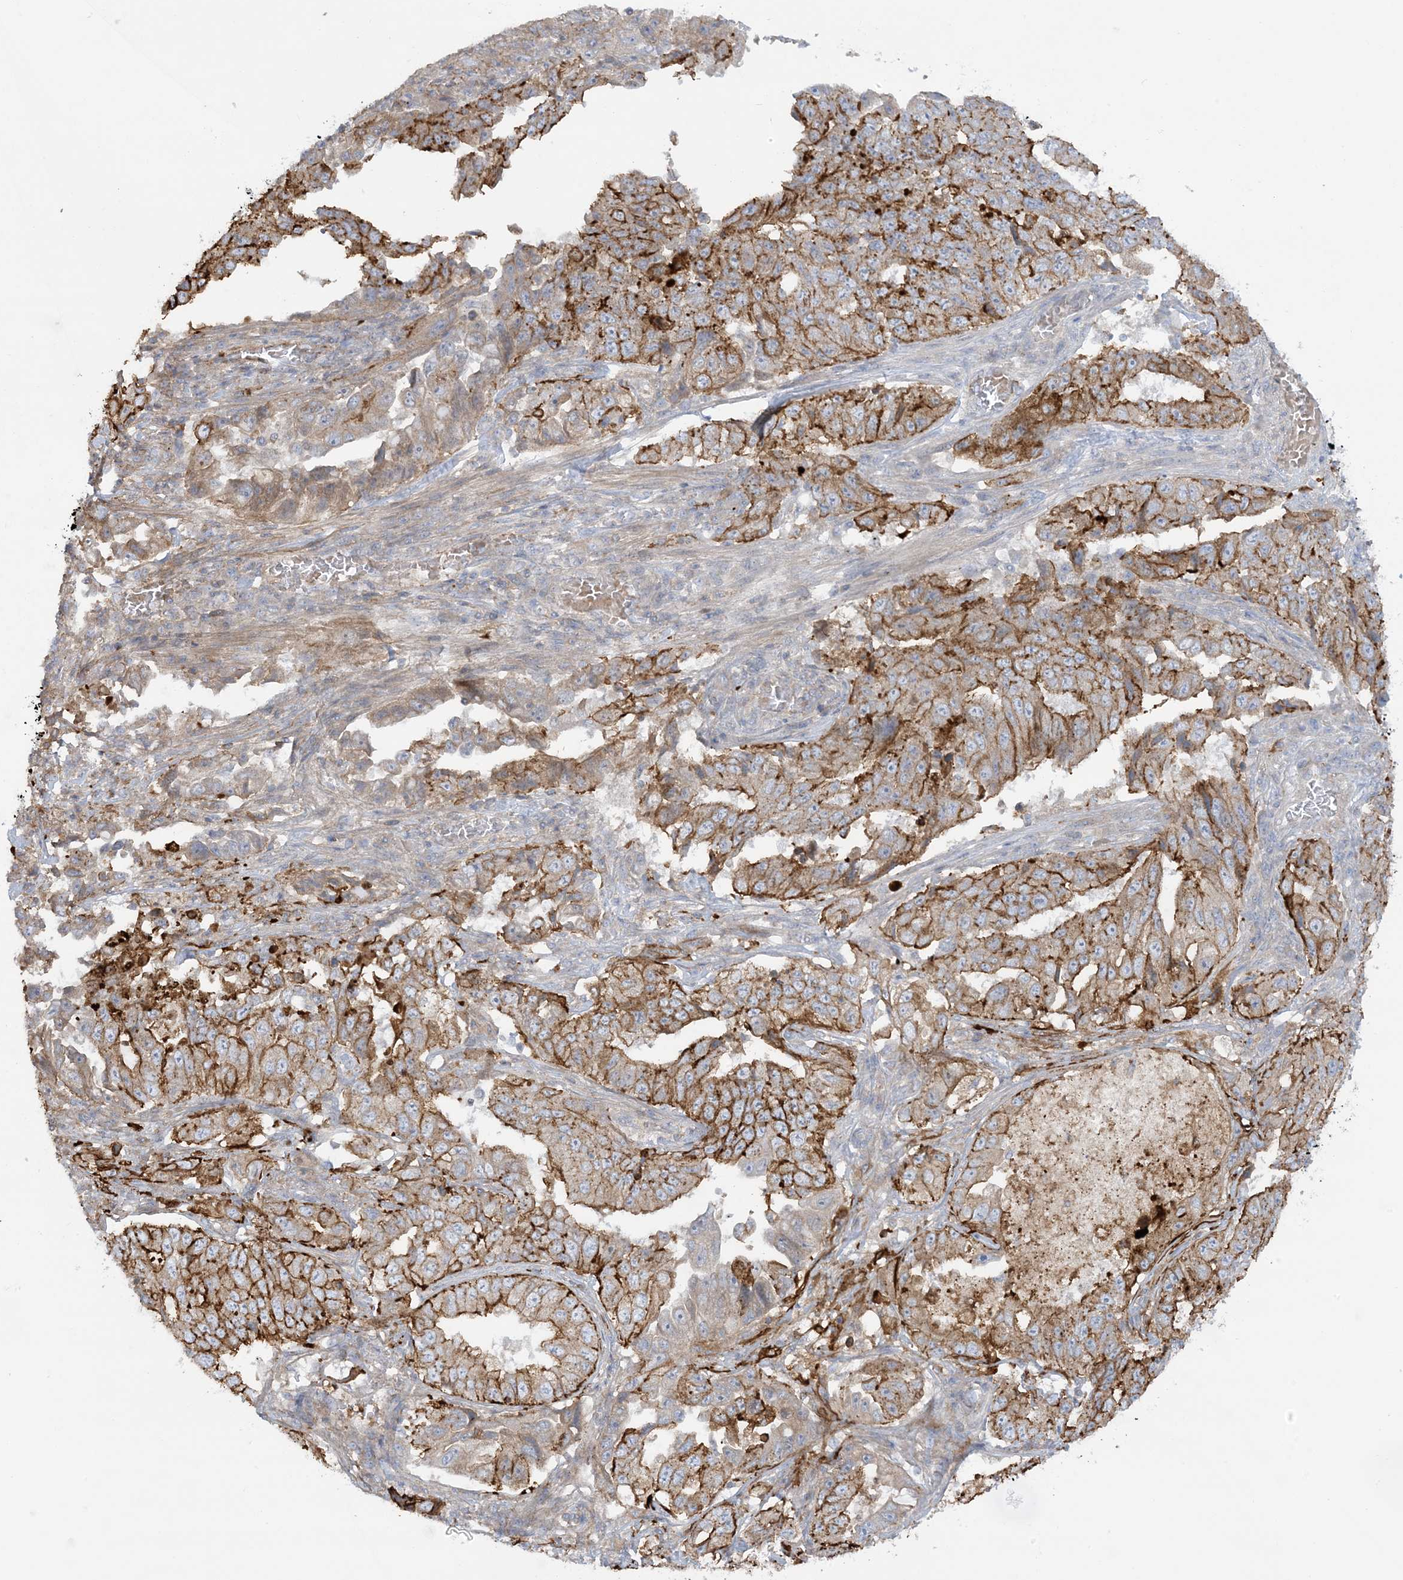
{"staining": {"intensity": "moderate", "quantity": "25%-75%", "location": "cytoplasmic/membranous"}, "tissue": "lung cancer", "cell_type": "Tumor cells", "image_type": "cancer", "snomed": [{"axis": "morphology", "description": "Adenocarcinoma, NOS"}, {"axis": "topography", "description": "Lung"}], "caption": "Moderate cytoplasmic/membranous protein expression is seen in approximately 25%-75% of tumor cells in lung cancer (adenocarcinoma). Using DAB (brown) and hematoxylin (blue) stains, captured at high magnification using brightfield microscopy.", "gene": "ICMT", "patient": {"sex": "female", "age": 51}}